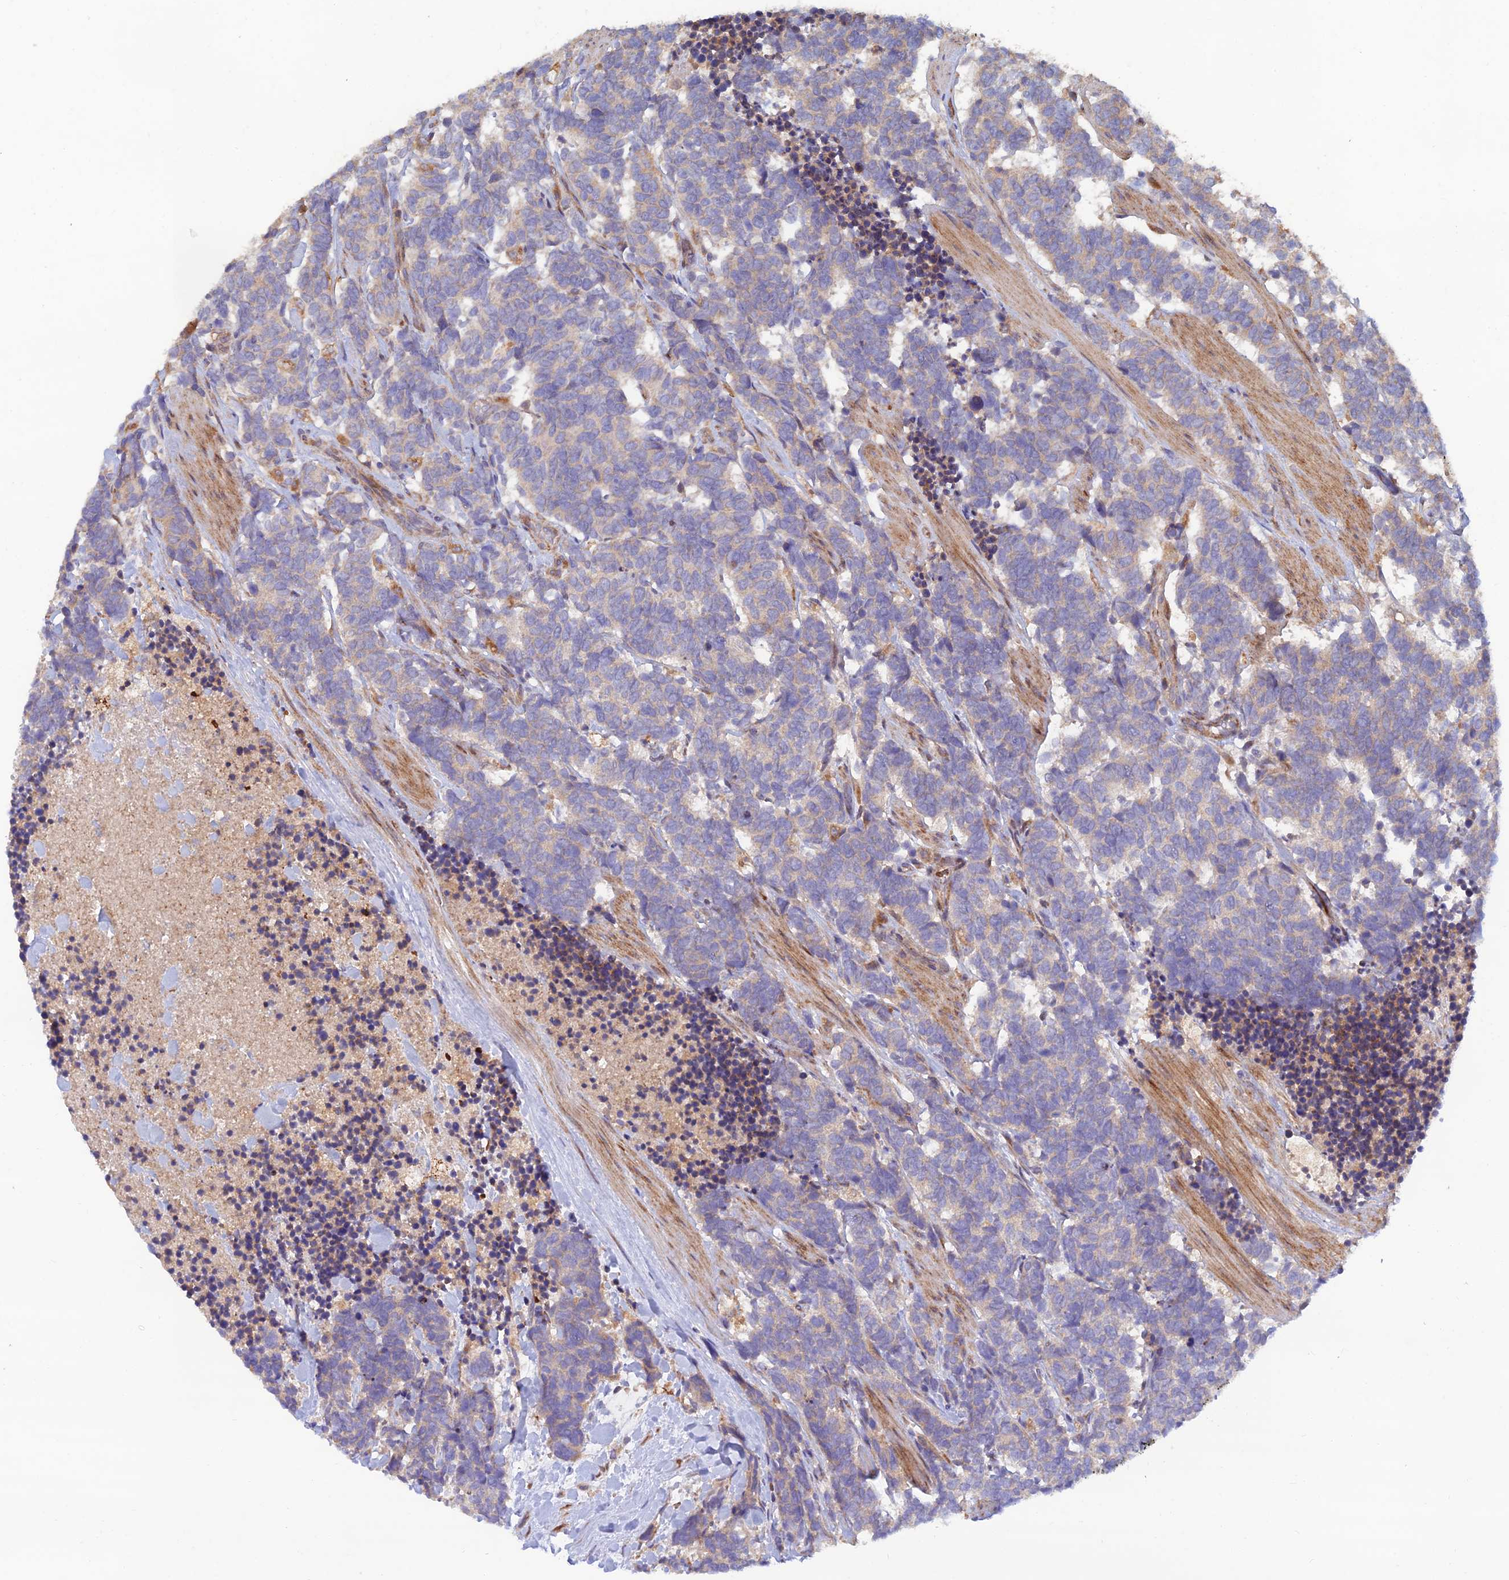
{"staining": {"intensity": "weak", "quantity": "<25%", "location": "cytoplasmic/membranous"}, "tissue": "carcinoid", "cell_type": "Tumor cells", "image_type": "cancer", "snomed": [{"axis": "morphology", "description": "Carcinoma, NOS"}, {"axis": "morphology", "description": "Carcinoid, malignant, NOS"}, {"axis": "topography", "description": "Prostate"}], "caption": "This is a micrograph of IHC staining of carcinoid (malignant), which shows no positivity in tumor cells. Brightfield microscopy of immunohistochemistry (IHC) stained with DAB (3,3'-diaminobenzidine) (brown) and hematoxylin (blue), captured at high magnification.", "gene": "GMCL1", "patient": {"sex": "male", "age": 57}}